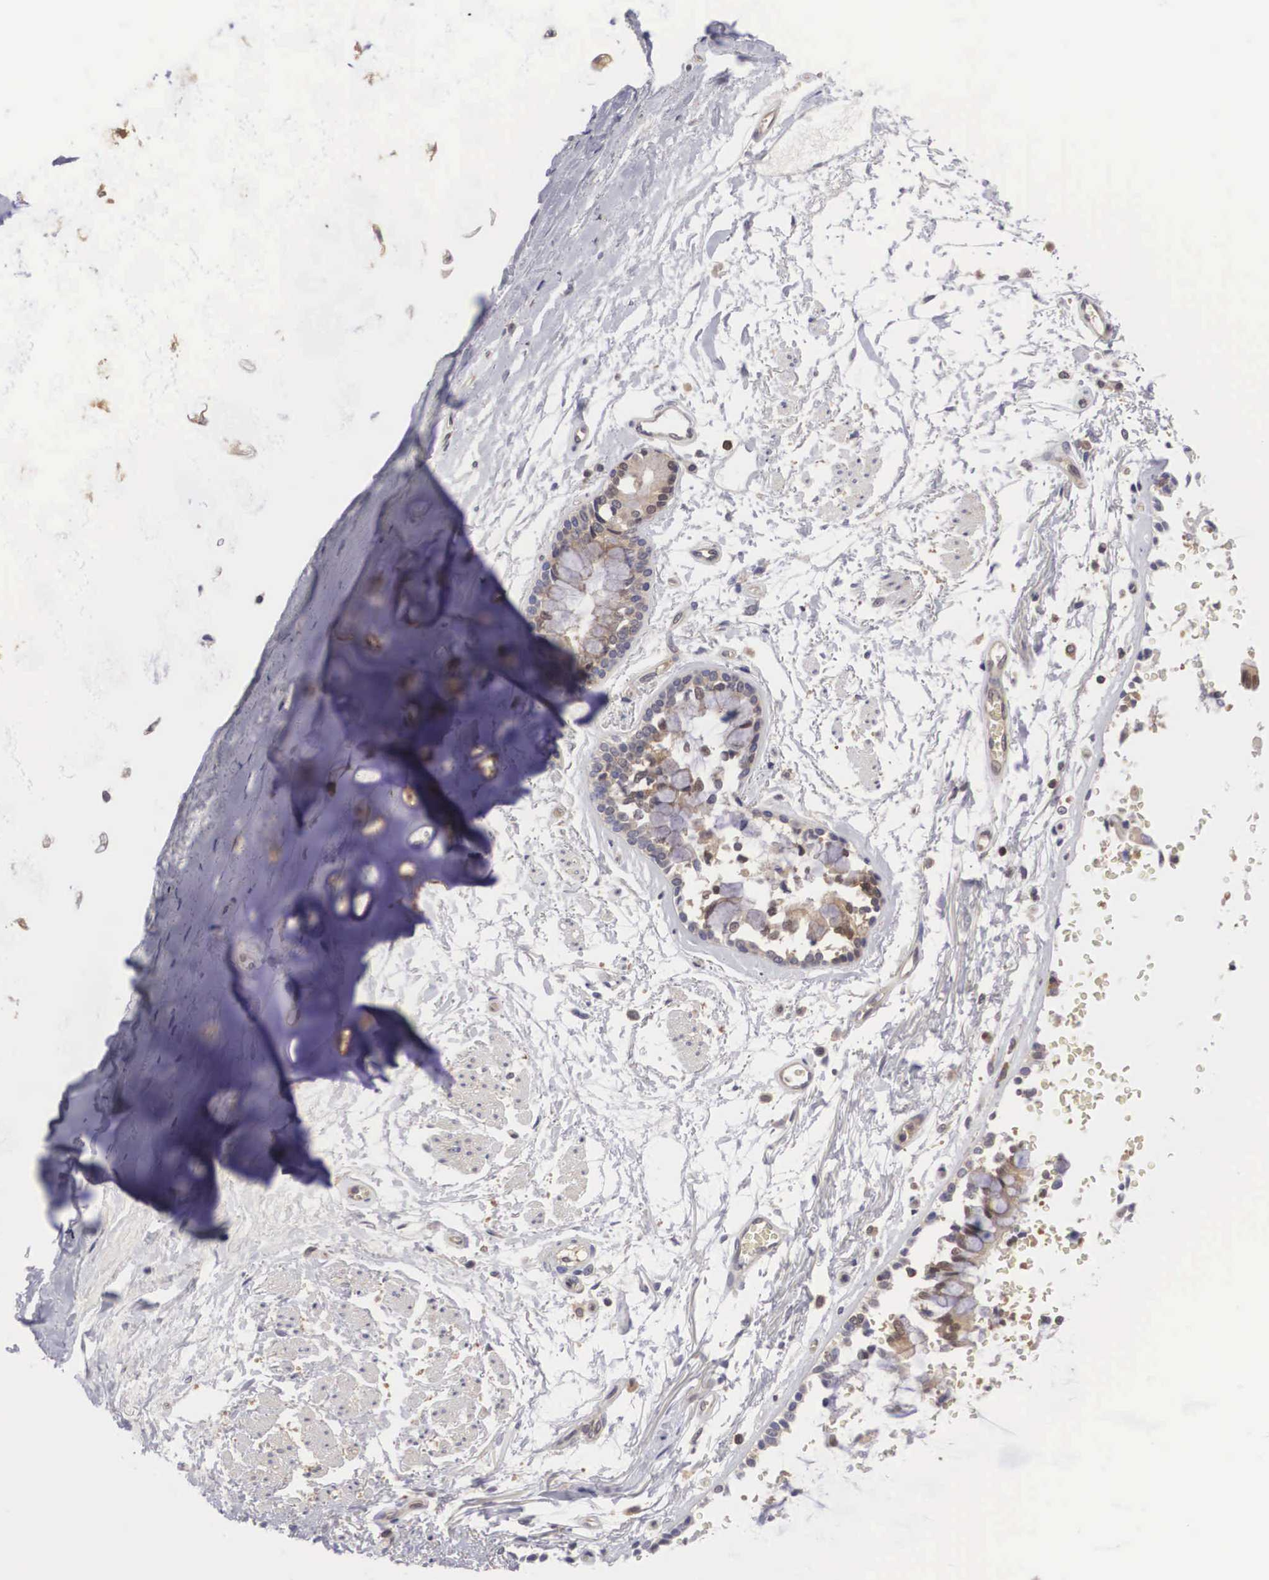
{"staining": {"intensity": "moderate", "quantity": "25%-75%", "location": "cytoplasmic/membranous,nuclear"}, "tissue": "bronchus", "cell_type": "Respiratory epithelial cells", "image_type": "normal", "snomed": [{"axis": "morphology", "description": "Normal tissue, NOS"}, {"axis": "topography", "description": "Cartilage tissue"}, {"axis": "topography", "description": "Lung"}], "caption": "Approximately 25%-75% of respiratory epithelial cells in unremarkable human bronchus reveal moderate cytoplasmic/membranous,nuclear protein positivity as visualized by brown immunohistochemical staining.", "gene": "ADSL", "patient": {"sex": "male", "age": 65}}